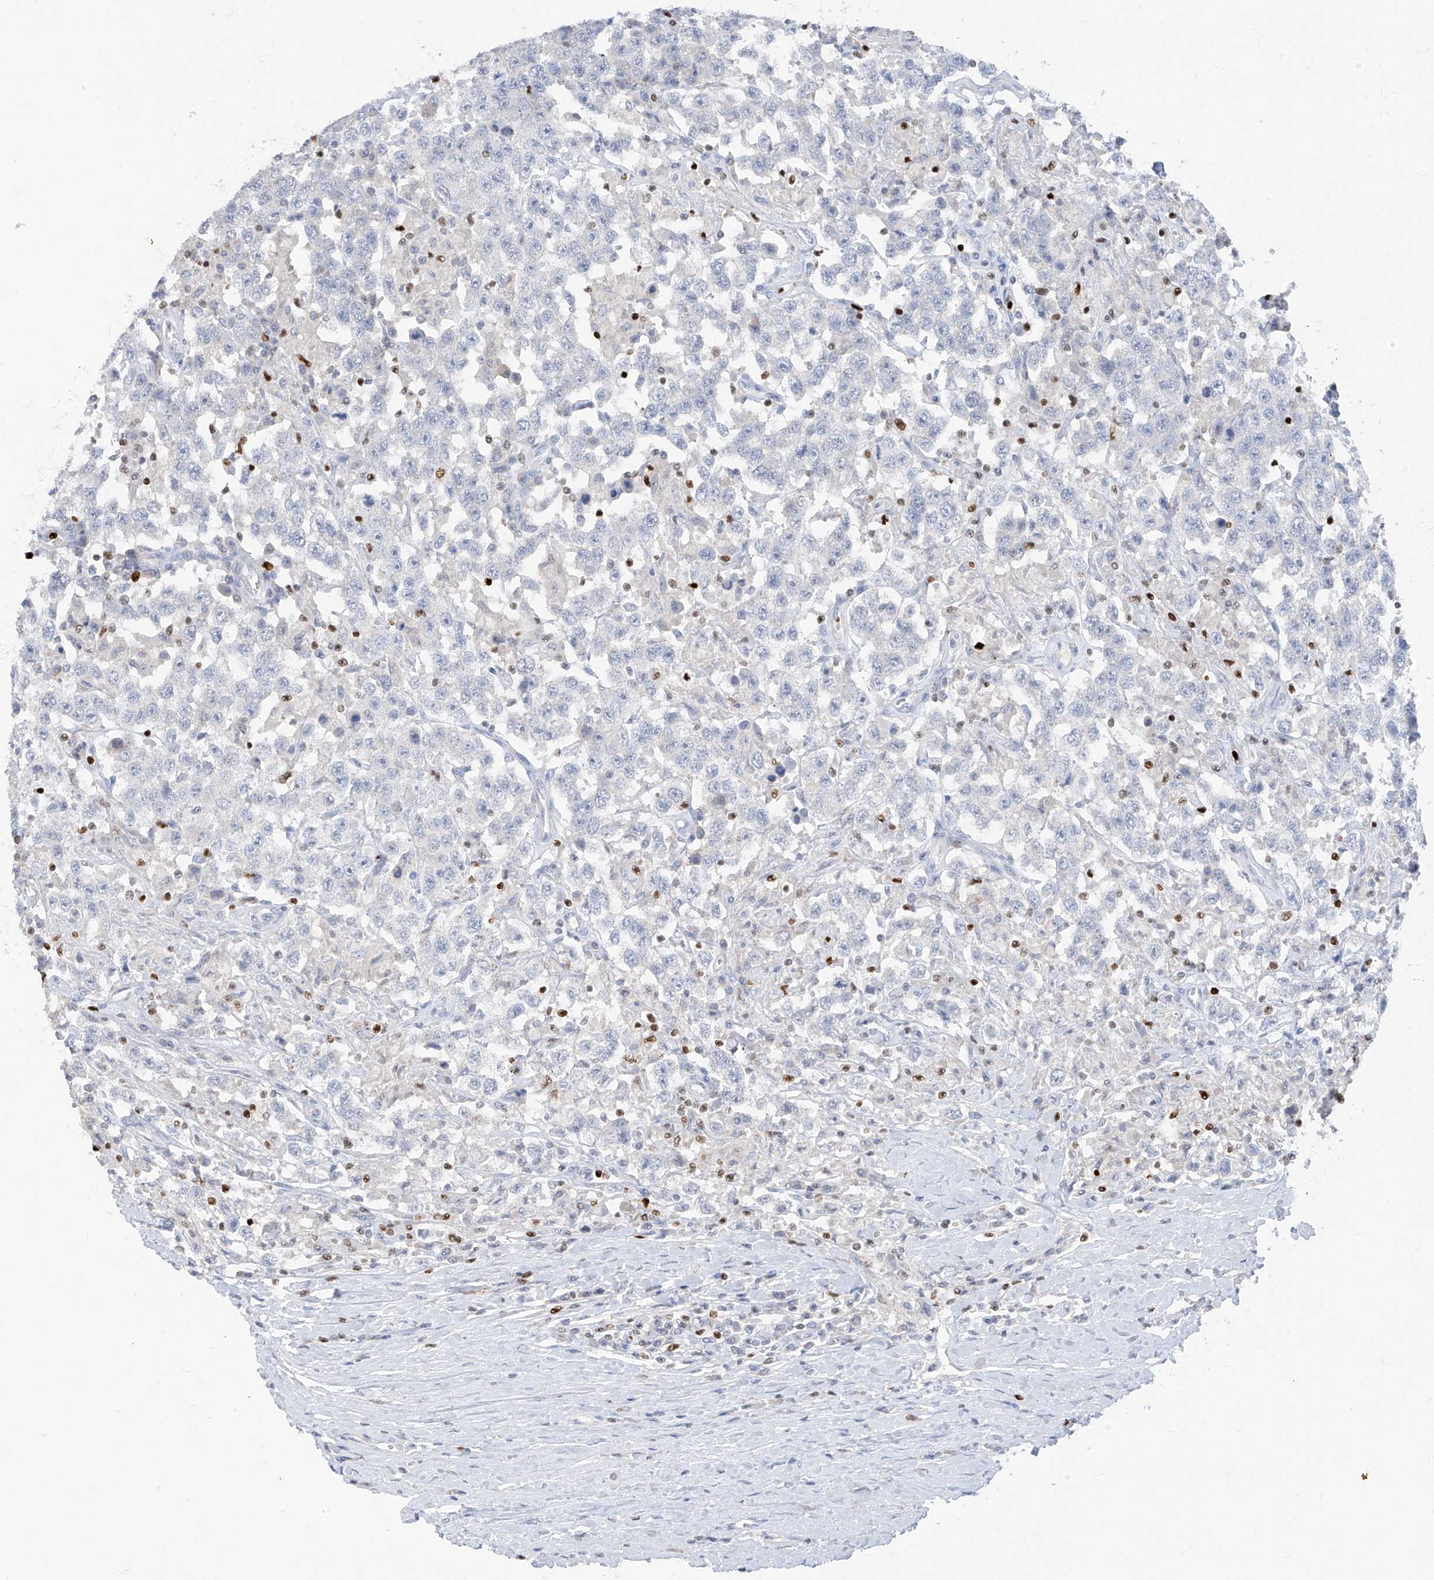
{"staining": {"intensity": "negative", "quantity": "none", "location": "none"}, "tissue": "testis cancer", "cell_type": "Tumor cells", "image_type": "cancer", "snomed": [{"axis": "morphology", "description": "Seminoma, NOS"}, {"axis": "topography", "description": "Testis"}], "caption": "The image exhibits no significant expression in tumor cells of seminoma (testis).", "gene": "TBX21", "patient": {"sex": "male", "age": 41}}